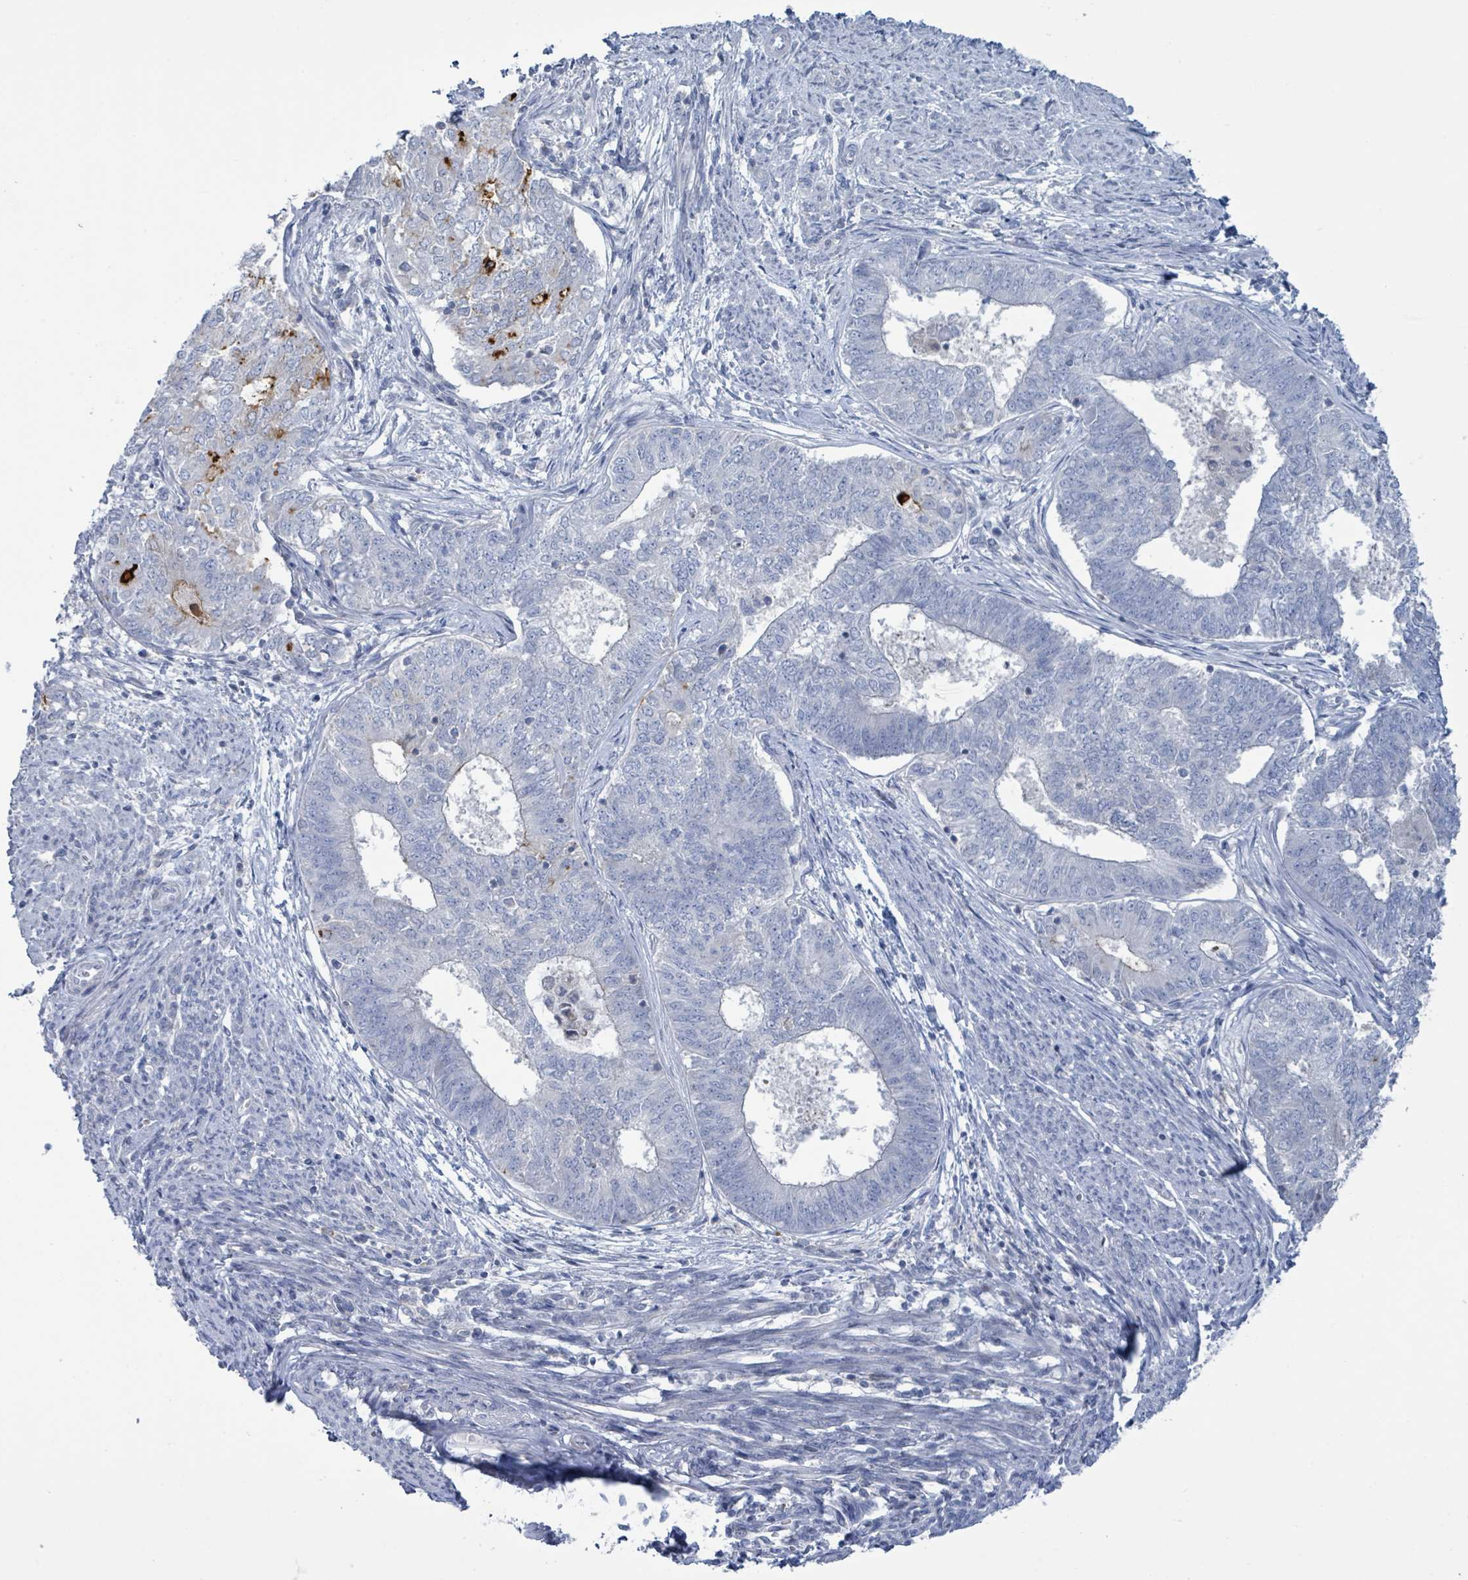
{"staining": {"intensity": "negative", "quantity": "none", "location": "none"}, "tissue": "endometrial cancer", "cell_type": "Tumor cells", "image_type": "cancer", "snomed": [{"axis": "morphology", "description": "Adenocarcinoma, NOS"}, {"axis": "topography", "description": "Endometrium"}], "caption": "High power microscopy histopathology image of an immunohistochemistry image of endometrial cancer (adenocarcinoma), revealing no significant staining in tumor cells.", "gene": "DGKZ", "patient": {"sex": "female", "age": 62}}